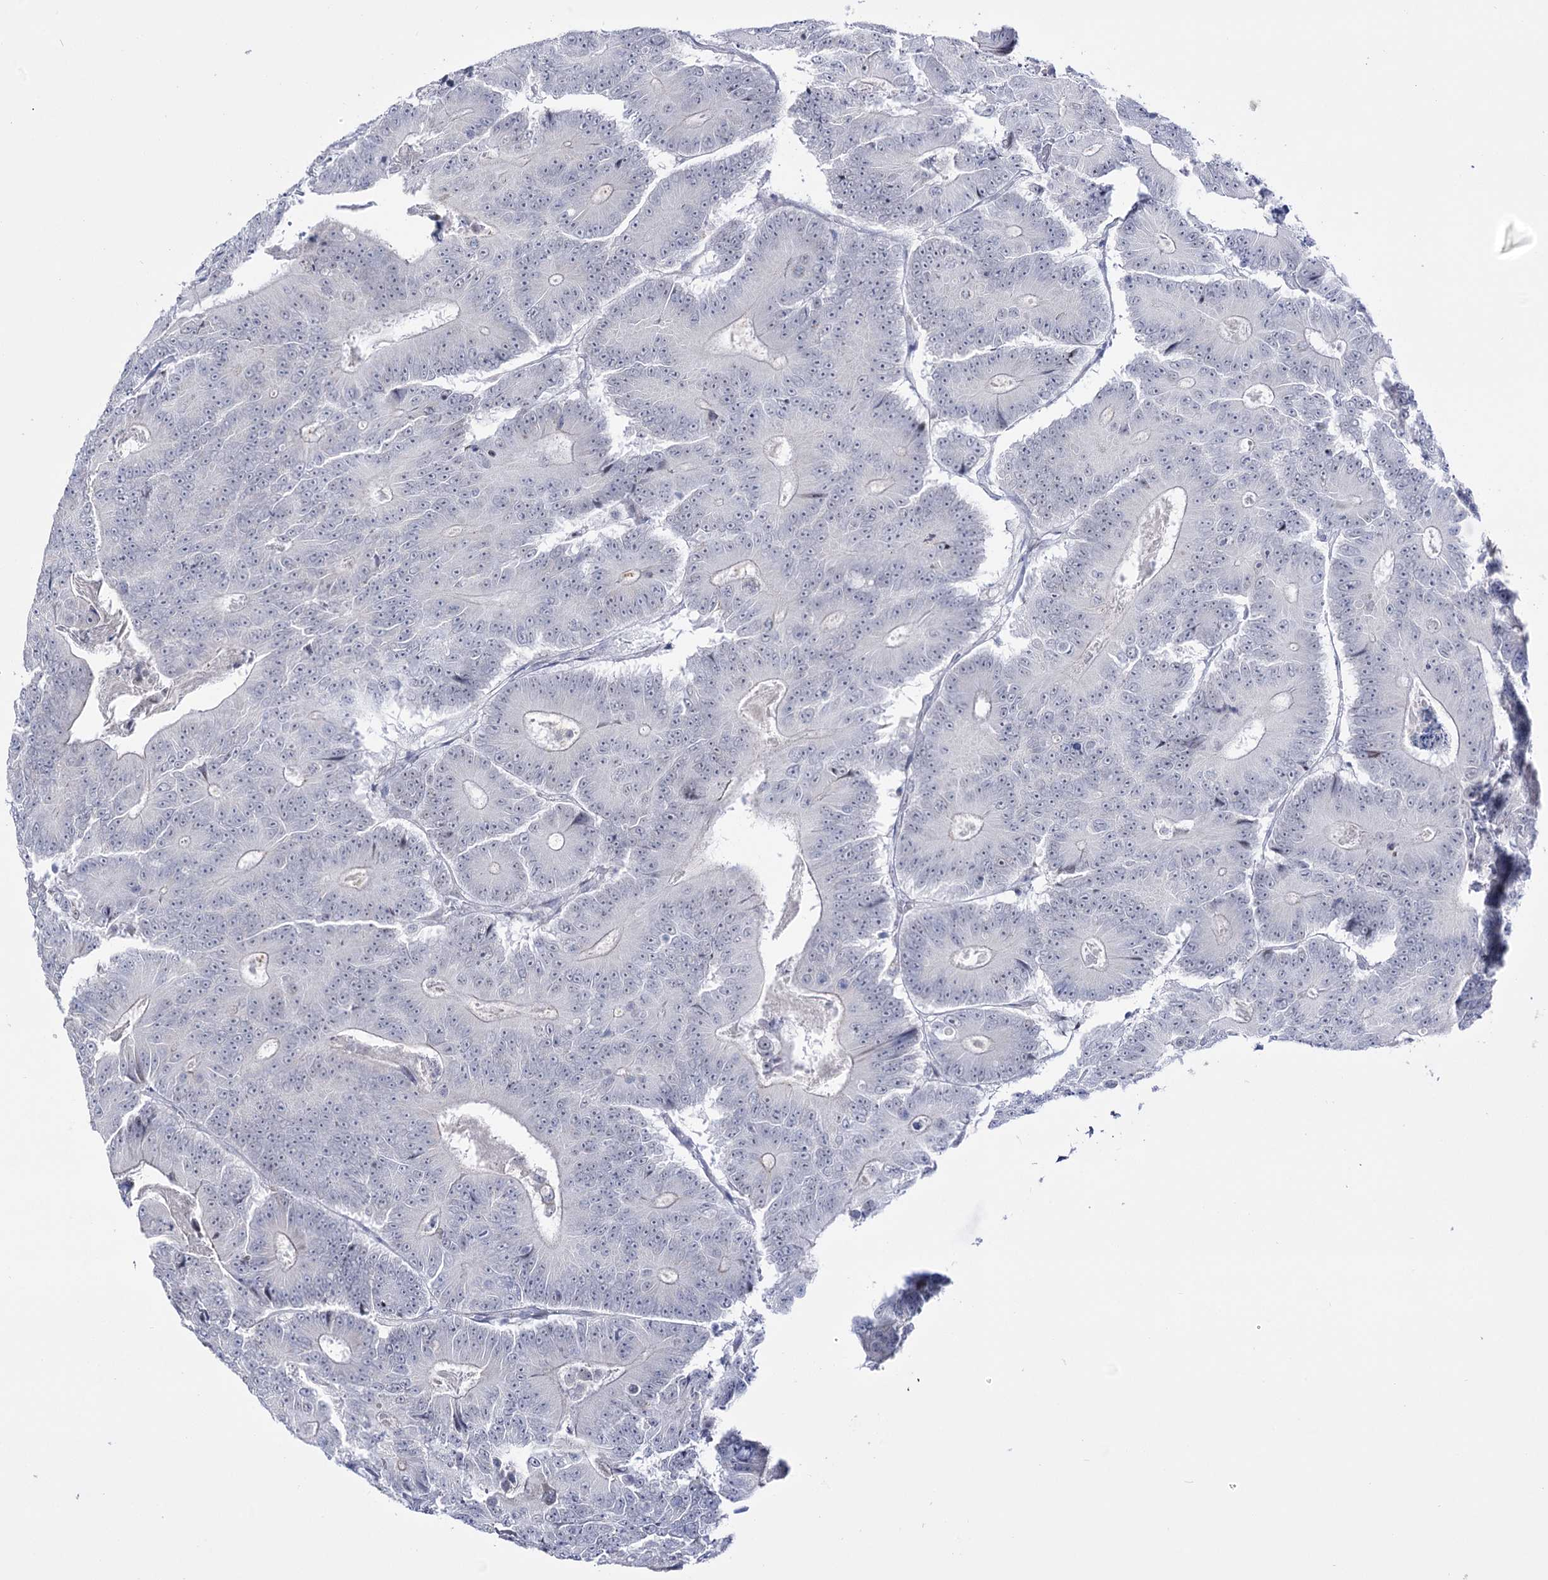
{"staining": {"intensity": "negative", "quantity": "none", "location": "none"}, "tissue": "colorectal cancer", "cell_type": "Tumor cells", "image_type": "cancer", "snomed": [{"axis": "morphology", "description": "Adenocarcinoma, NOS"}, {"axis": "topography", "description": "Colon"}], "caption": "An immunohistochemistry (IHC) micrograph of colorectal cancer is shown. There is no staining in tumor cells of colorectal cancer.", "gene": "RBM15B", "patient": {"sex": "male", "age": 83}}